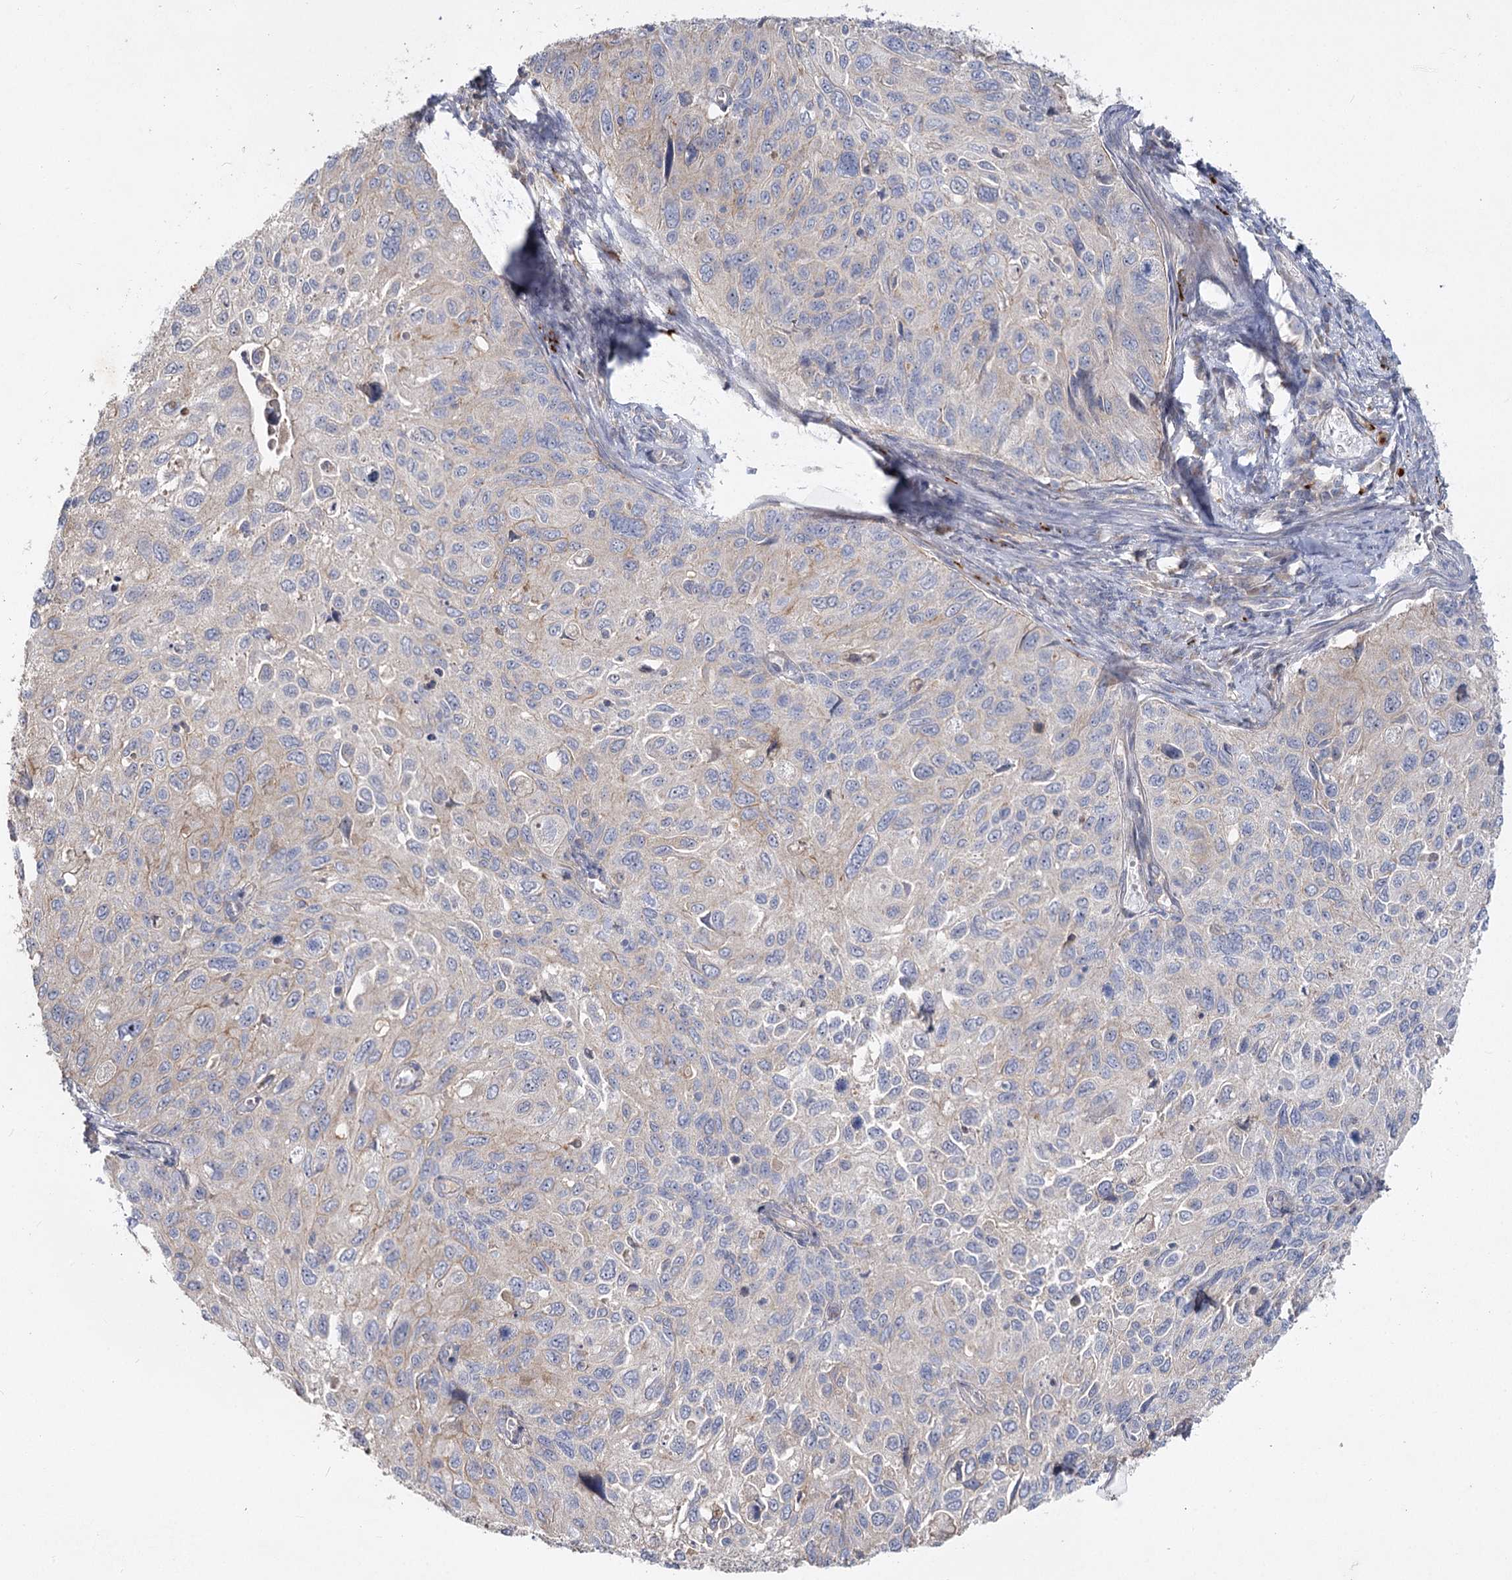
{"staining": {"intensity": "negative", "quantity": "none", "location": "none"}, "tissue": "cervical cancer", "cell_type": "Tumor cells", "image_type": "cancer", "snomed": [{"axis": "morphology", "description": "Squamous cell carcinoma, NOS"}, {"axis": "topography", "description": "Cervix"}], "caption": "Cervical cancer was stained to show a protein in brown. There is no significant staining in tumor cells.", "gene": "ANGPTL5", "patient": {"sex": "female", "age": 70}}